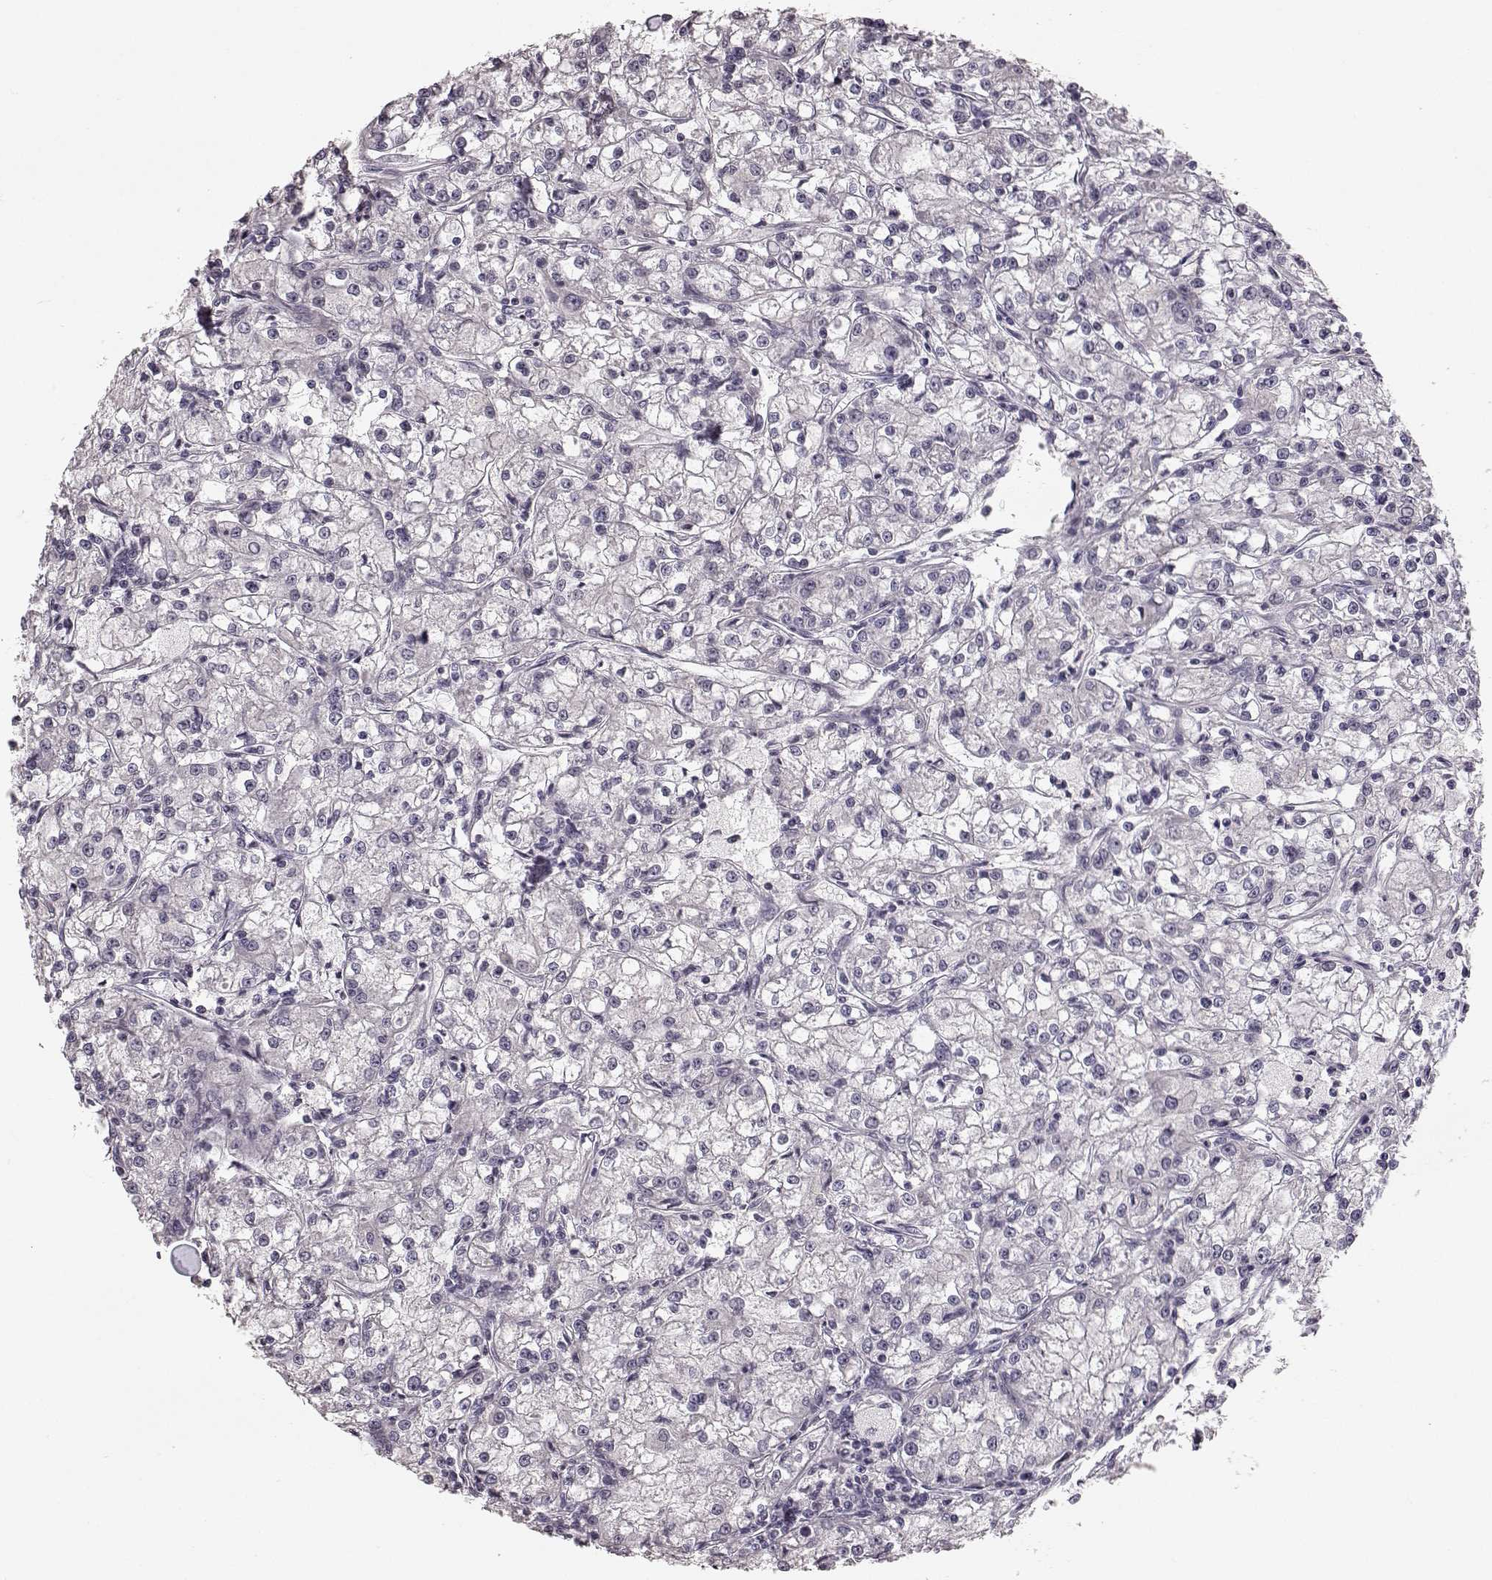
{"staining": {"intensity": "negative", "quantity": "none", "location": "none"}, "tissue": "renal cancer", "cell_type": "Tumor cells", "image_type": "cancer", "snomed": [{"axis": "morphology", "description": "Adenocarcinoma, NOS"}, {"axis": "topography", "description": "Kidney"}], "caption": "Renal cancer (adenocarcinoma) stained for a protein using IHC shows no positivity tumor cells.", "gene": "MIA", "patient": {"sex": "female", "age": 59}}